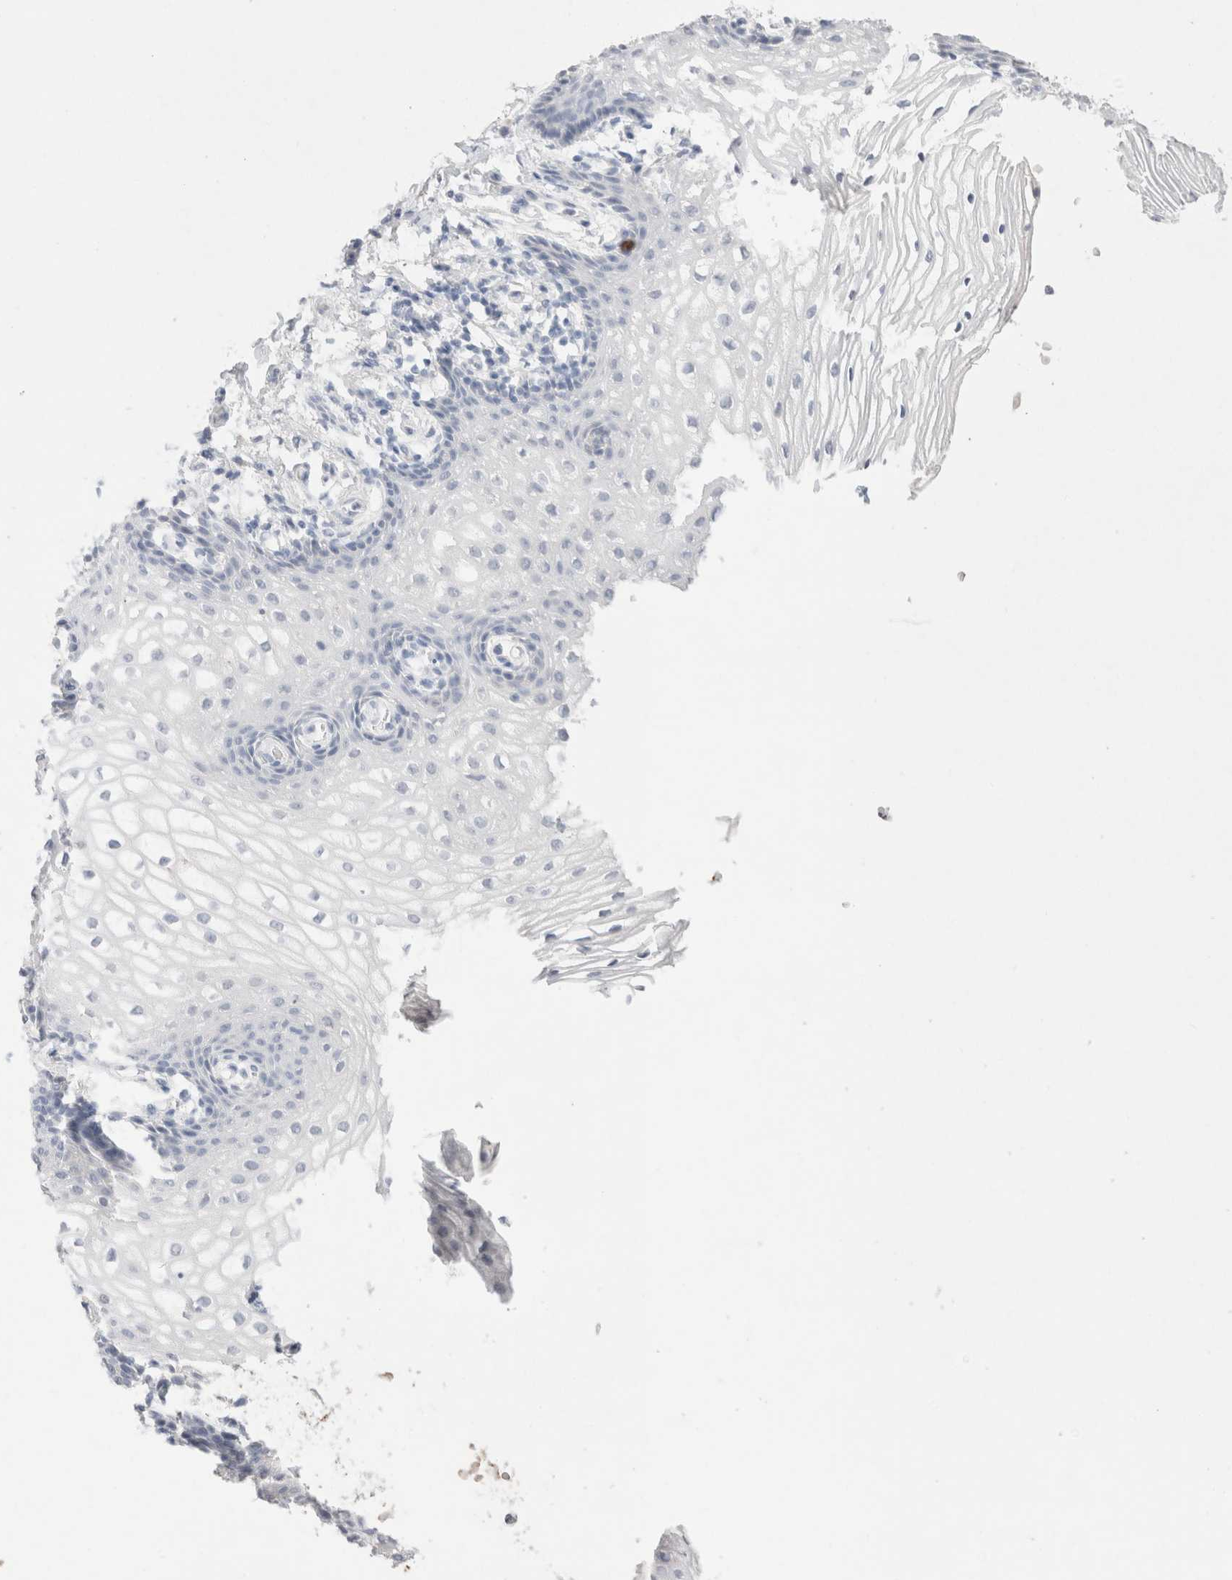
{"staining": {"intensity": "negative", "quantity": "none", "location": "none"}, "tissue": "vagina", "cell_type": "Squamous epithelial cells", "image_type": "normal", "snomed": [{"axis": "morphology", "description": "Normal tissue, NOS"}, {"axis": "topography", "description": "Vagina"}], "caption": "IHC photomicrograph of normal human vagina stained for a protein (brown), which displays no expression in squamous epithelial cells. Nuclei are stained in blue.", "gene": "EPCAM", "patient": {"sex": "female", "age": 60}}